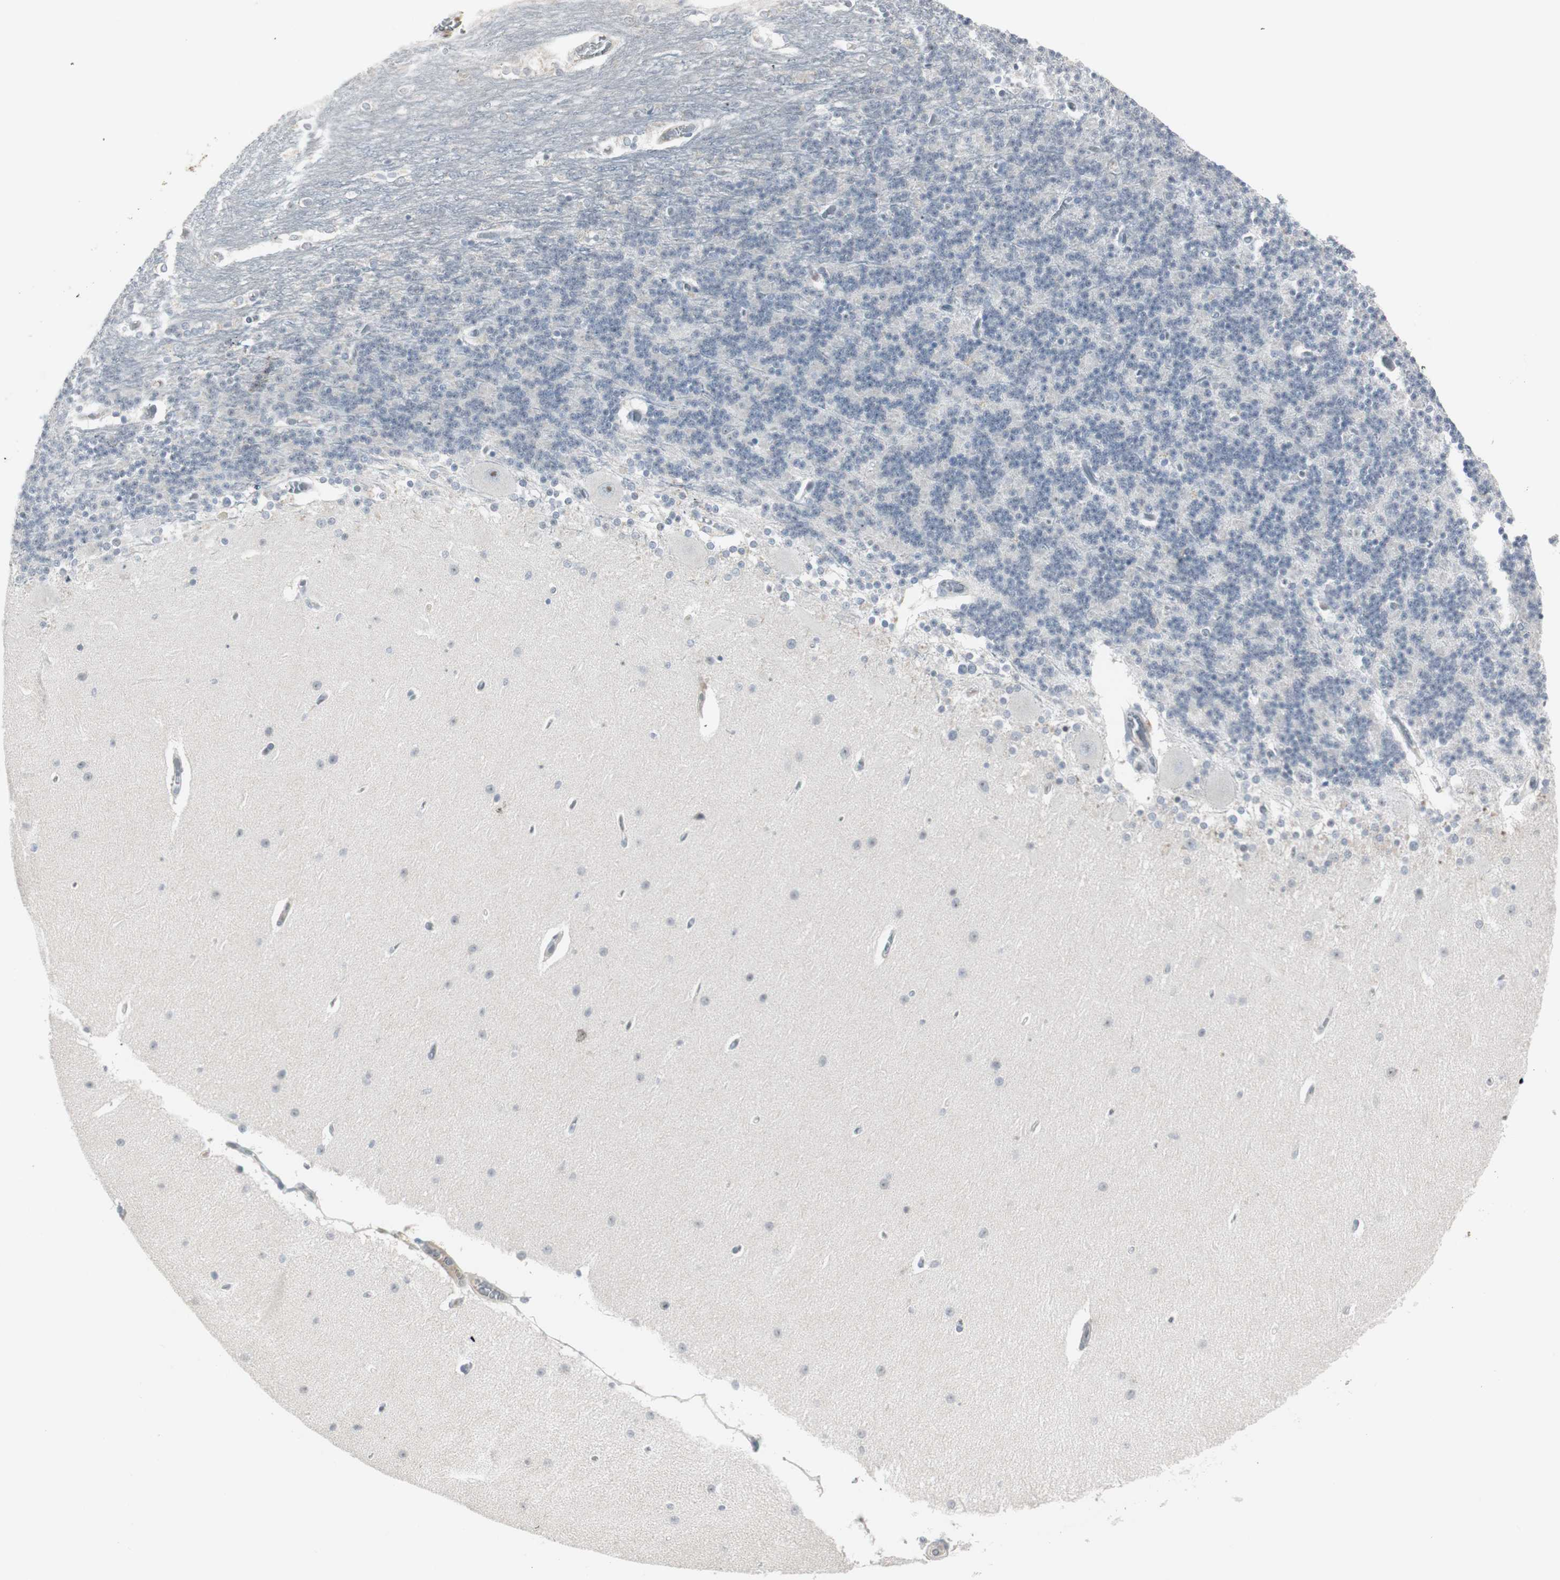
{"staining": {"intensity": "negative", "quantity": "none", "location": "none"}, "tissue": "cerebellum", "cell_type": "Cells in granular layer", "image_type": "normal", "snomed": [{"axis": "morphology", "description": "Normal tissue, NOS"}, {"axis": "topography", "description": "Cerebellum"}], "caption": "High magnification brightfield microscopy of normal cerebellum stained with DAB (brown) and counterstained with hematoxylin (blue): cells in granular layer show no significant positivity. (Stains: DAB immunohistochemistry (IHC) with hematoxylin counter stain, Microscopy: brightfield microscopy at high magnification).", "gene": "MAP4K4", "patient": {"sex": "female", "age": 54}}